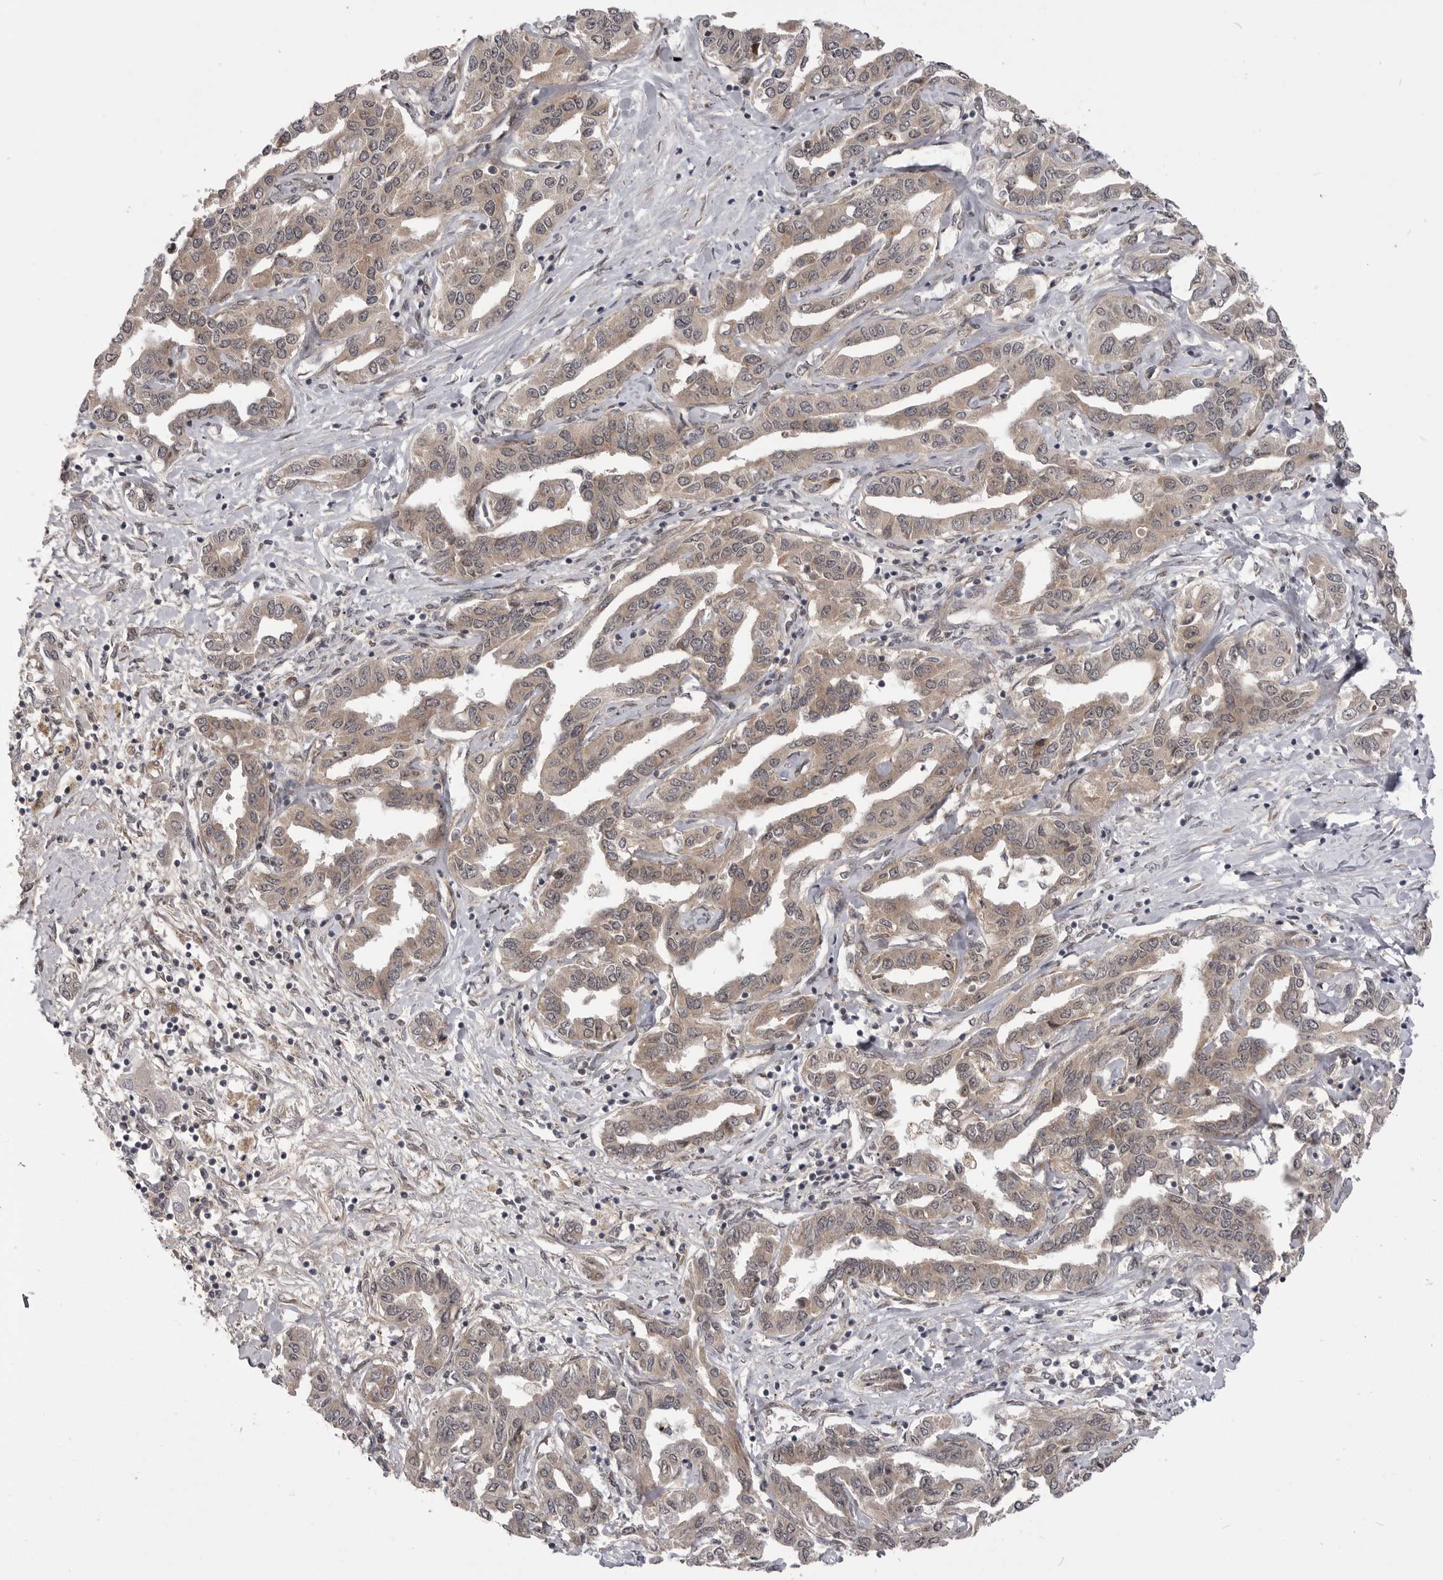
{"staining": {"intensity": "moderate", "quantity": ">75%", "location": "cytoplasmic/membranous"}, "tissue": "liver cancer", "cell_type": "Tumor cells", "image_type": "cancer", "snomed": [{"axis": "morphology", "description": "Cholangiocarcinoma"}, {"axis": "topography", "description": "Liver"}], "caption": "Approximately >75% of tumor cells in cholangiocarcinoma (liver) exhibit moderate cytoplasmic/membranous protein expression as visualized by brown immunohistochemical staining.", "gene": "PDCL", "patient": {"sex": "male", "age": 59}}